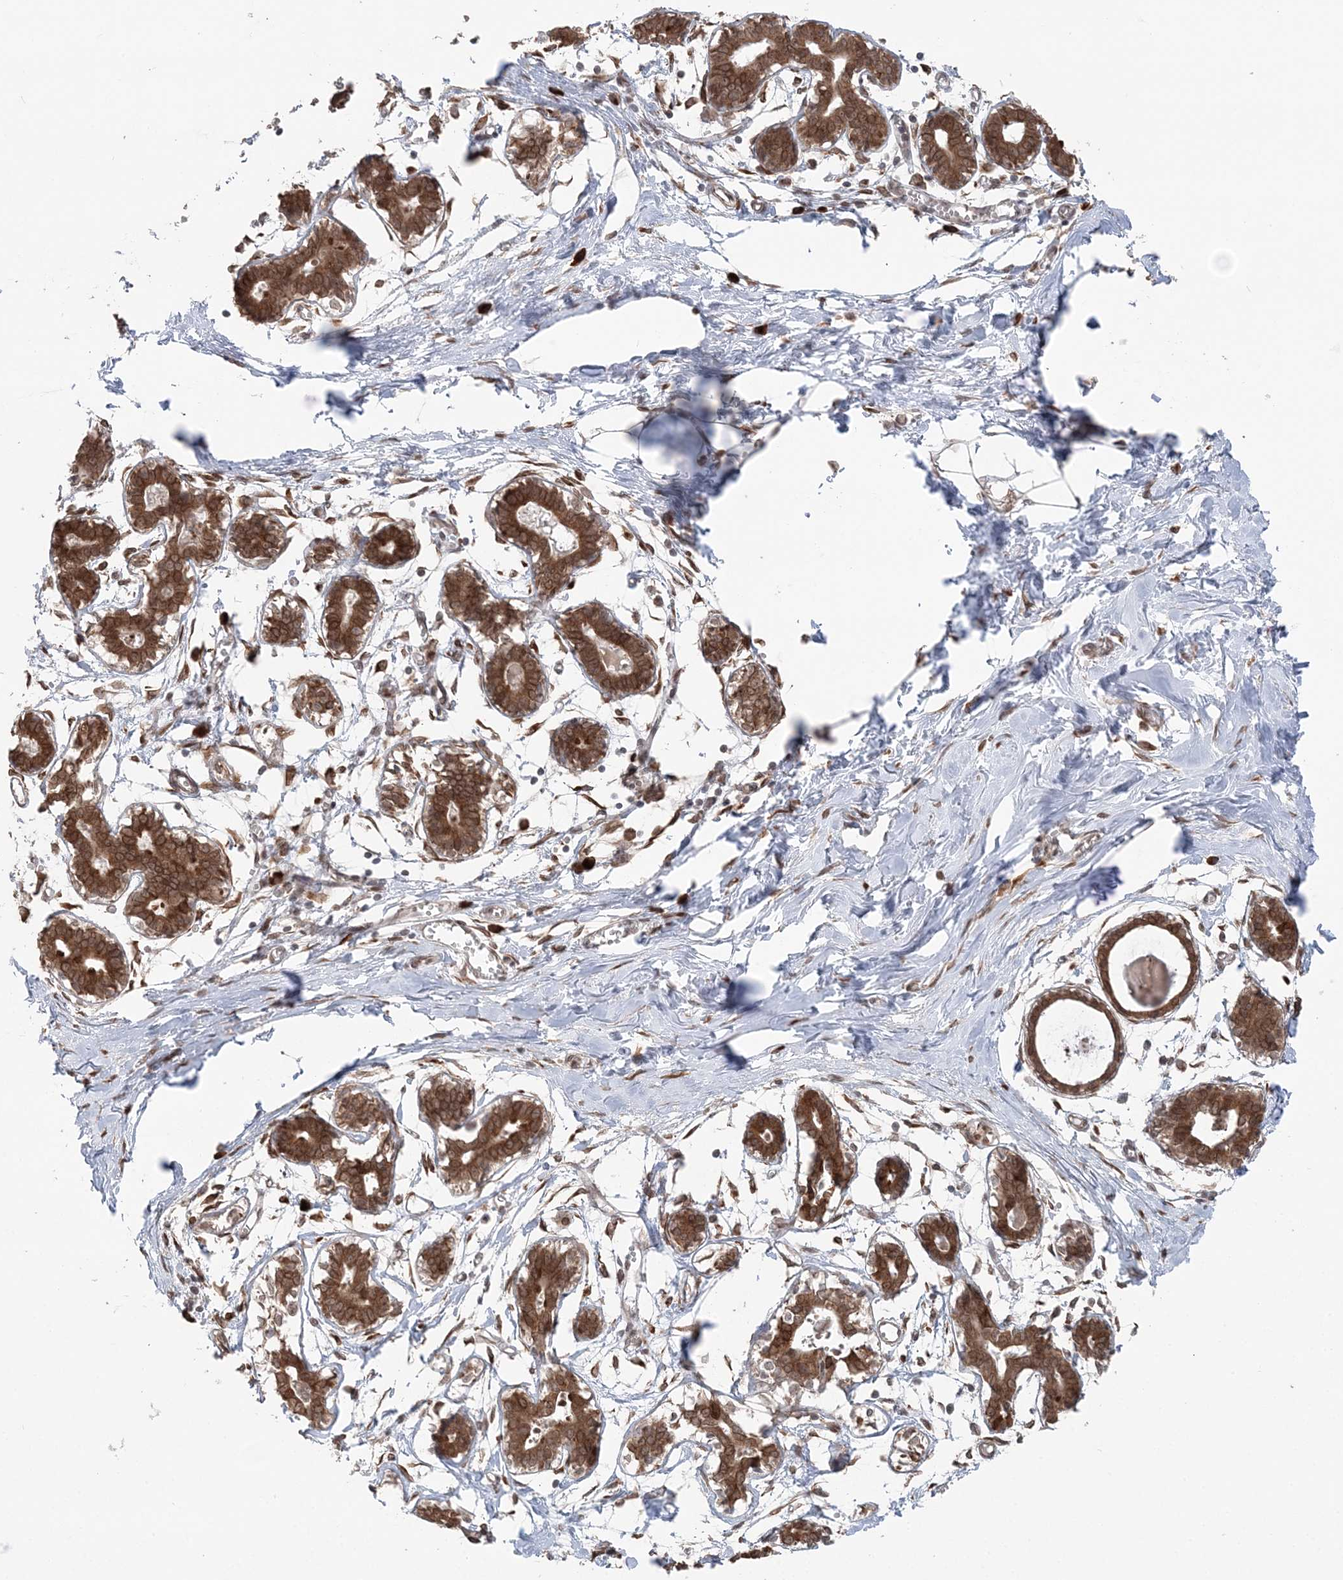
{"staining": {"intensity": "weak", "quantity": ">75%", "location": "nuclear"}, "tissue": "breast", "cell_type": "Adipocytes", "image_type": "normal", "snomed": [{"axis": "morphology", "description": "Normal tissue, NOS"}, {"axis": "topography", "description": "Breast"}], "caption": "Protein staining of benign breast displays weak nuclear positivity in about >75% of adipocytes. (DAB (3,3'-diaminobenzidine) IHC with brightfield microscopy, high magnification).", "gene": "TMED10", "patient": {"sex": "female", "age": 27}}